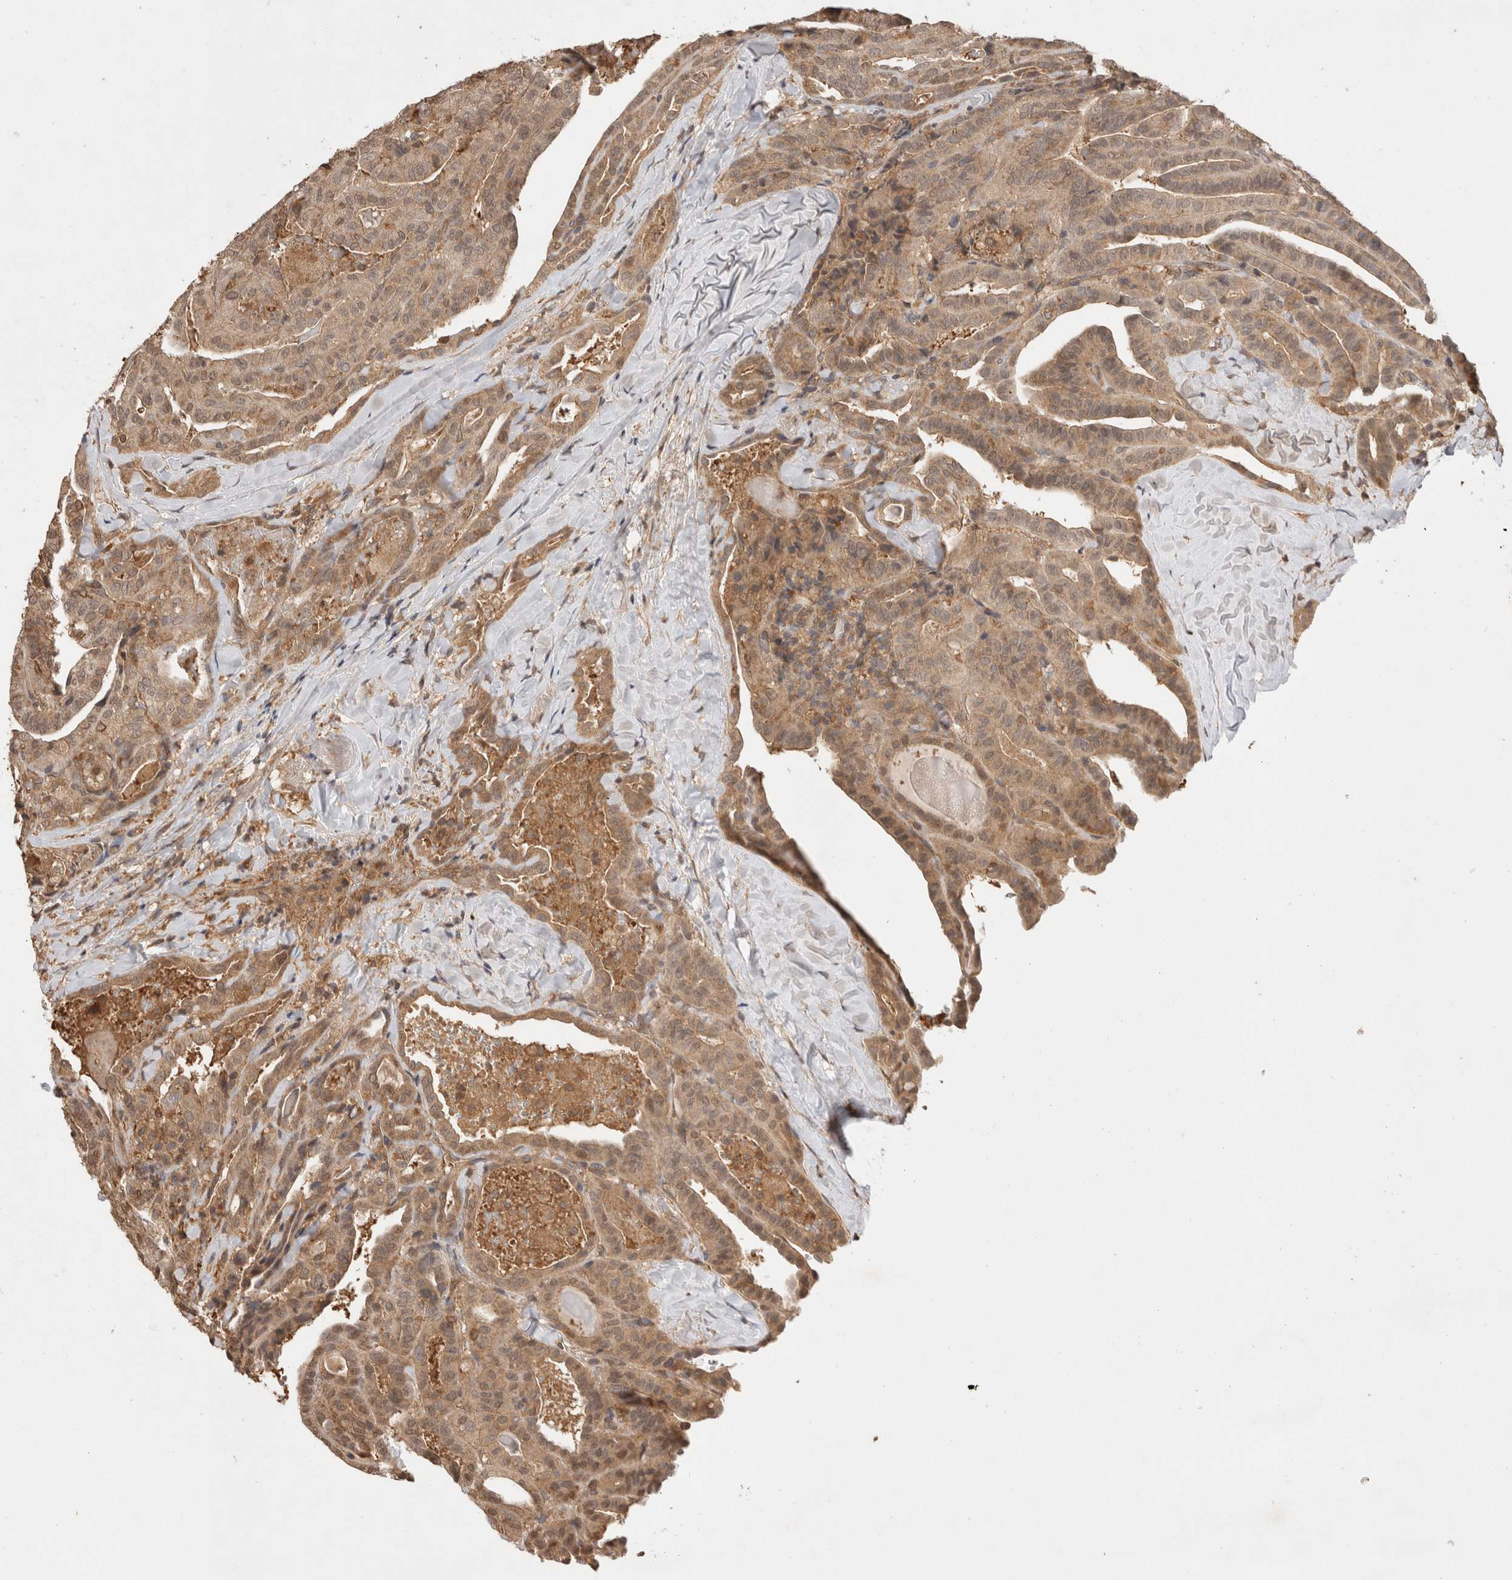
{"staining": {"intensity": "moderate", "quantity": ">75%", "location": "cytoplasmic/membranous"}, "tissue": "thyroid cancer", "cell_type": "Tumor cells", "image_type": "cancer", "snomed": [{"axis": "morphology", "description": "Papillary adenocarcinoma, NOS"}, {"axis": "topography", "description": "Thyroid gland"}], "caption": "Protein staining by immunohistochemistry (IHC) exhibits moderate cytoplasmic/membranous staining in approximately >75% of tumor cells in thyroid cancer (papillary adenocarcinoma). Nuclei are stained in blue.", "gene": "PRMT3", "patient": {"sex": "male", "age": 77}}